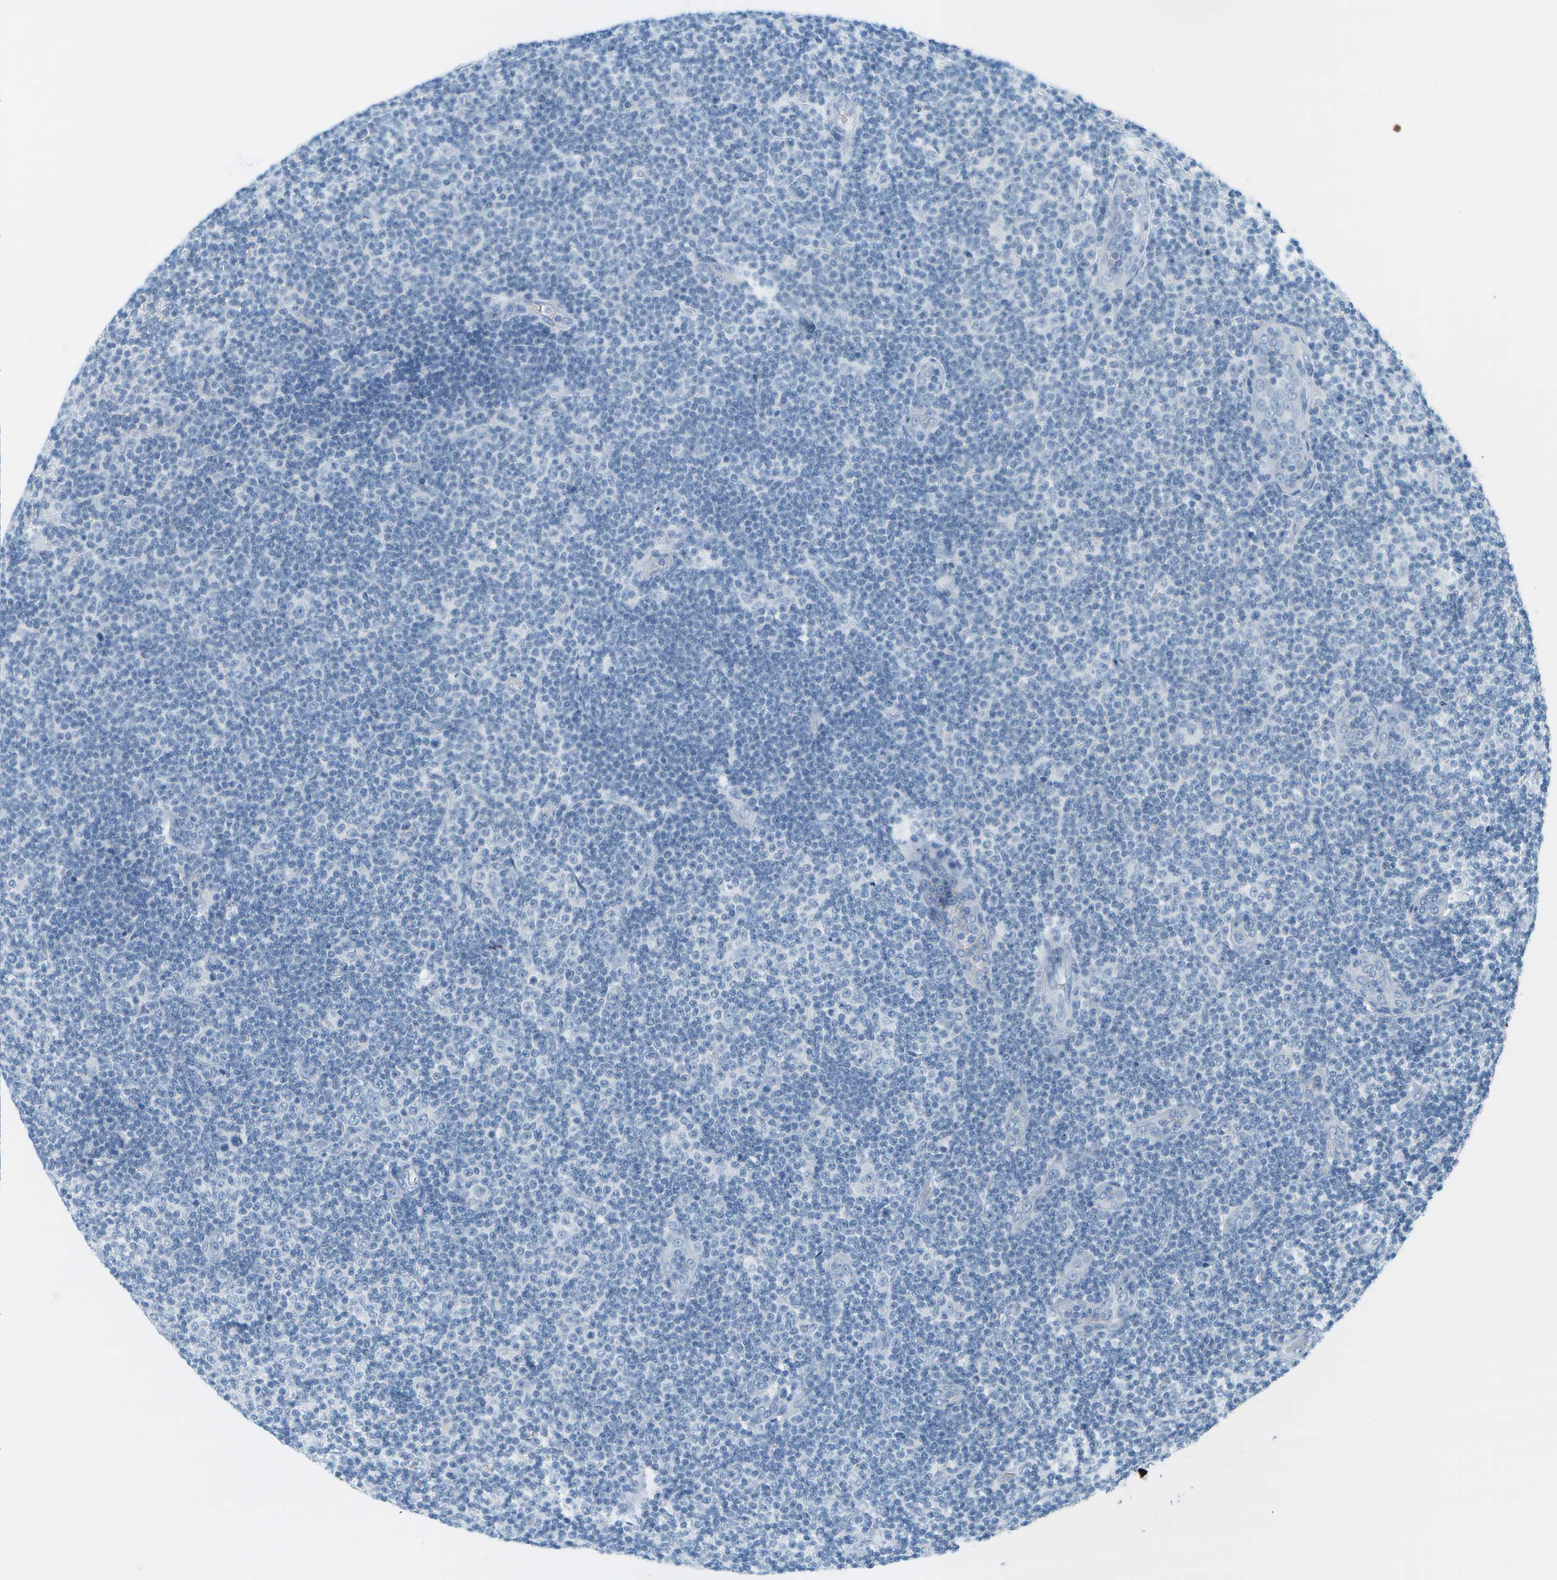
{"staining": {"intensity": "negative", "quantity": "none", "location": "none"}, "tissue": "lymphoma", "cell_type": "Tumor cells", "image_type": "cancer", "snomed": [{"axis": "morphology", "description": "Malignant lymphoma, non-Hodgkin's type, Low grade"}, {"axis": "topography", "description": "Lymph node"}], "caption": "IHC histopathology image of neoplastic tissue: malignant lymphoma, non-Hodgkin's type (low-grade) stained with DAB demonstrates no significant protein expression in tumor cells.", "gene": "SMYD5", "patient": {"sex": "male", "age": 83}}